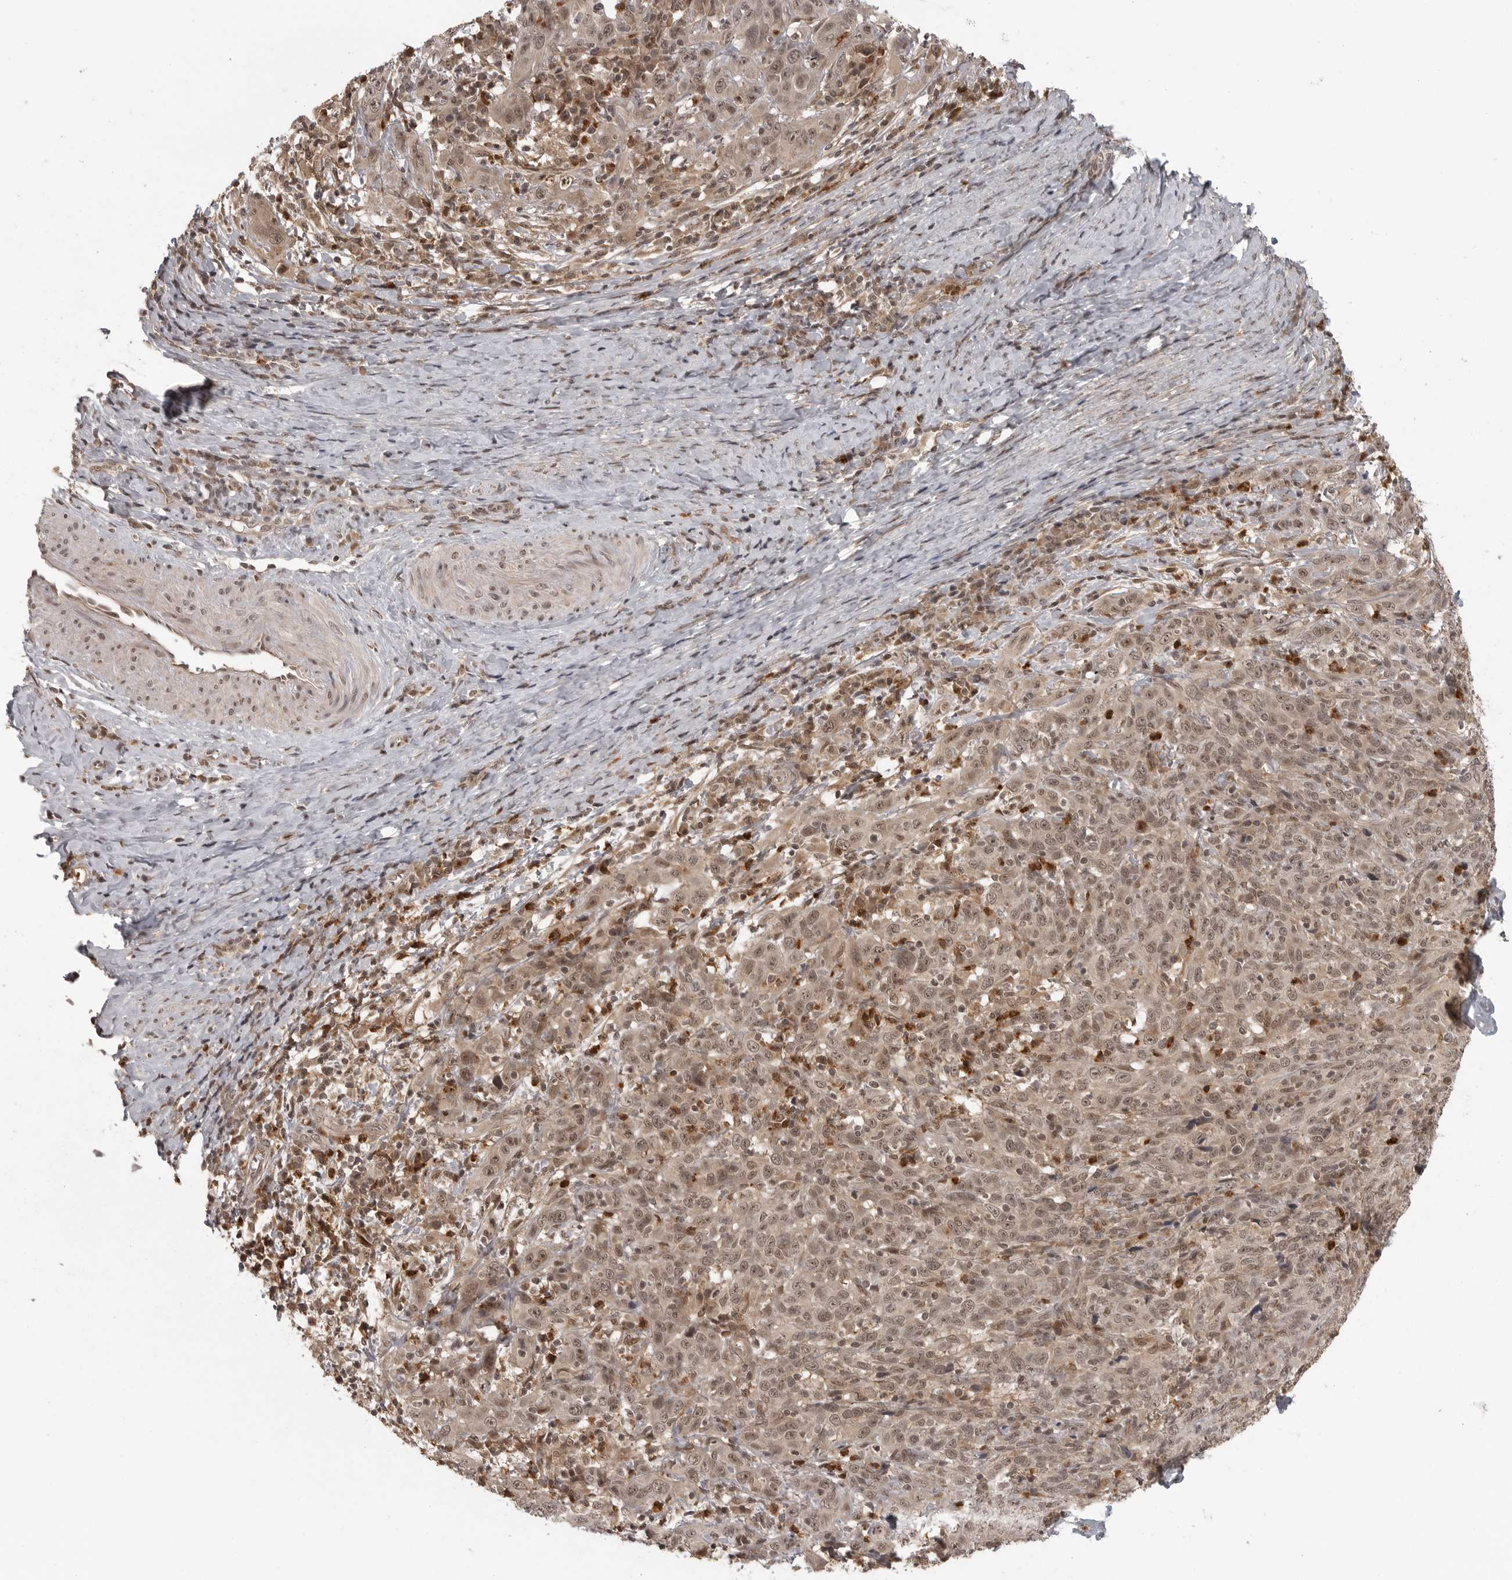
{"staining": {"intensity": "moderate", "quantity": ">75%", "location": "cytoplasmic/membranous,nuclear"}, "tissue": "cervical cancer", "cell_type": "Tumor cells", "image_type": "cancer", "snomed": [{"axis": "morphology", "description": "Squamous cell carcinoma, NOS"}, {"axis": "topography", "description": "Cervix"}], "caption": "Immunohistochemical staining of human cervical cancer (squamous cell carcinoma) shows moderate cytoplasmic/membranous and nuclear protein positivity in approximately >75% of tumor cells.", "gene": "PEG3", "patient": {"sex": "female", "age": 46}}